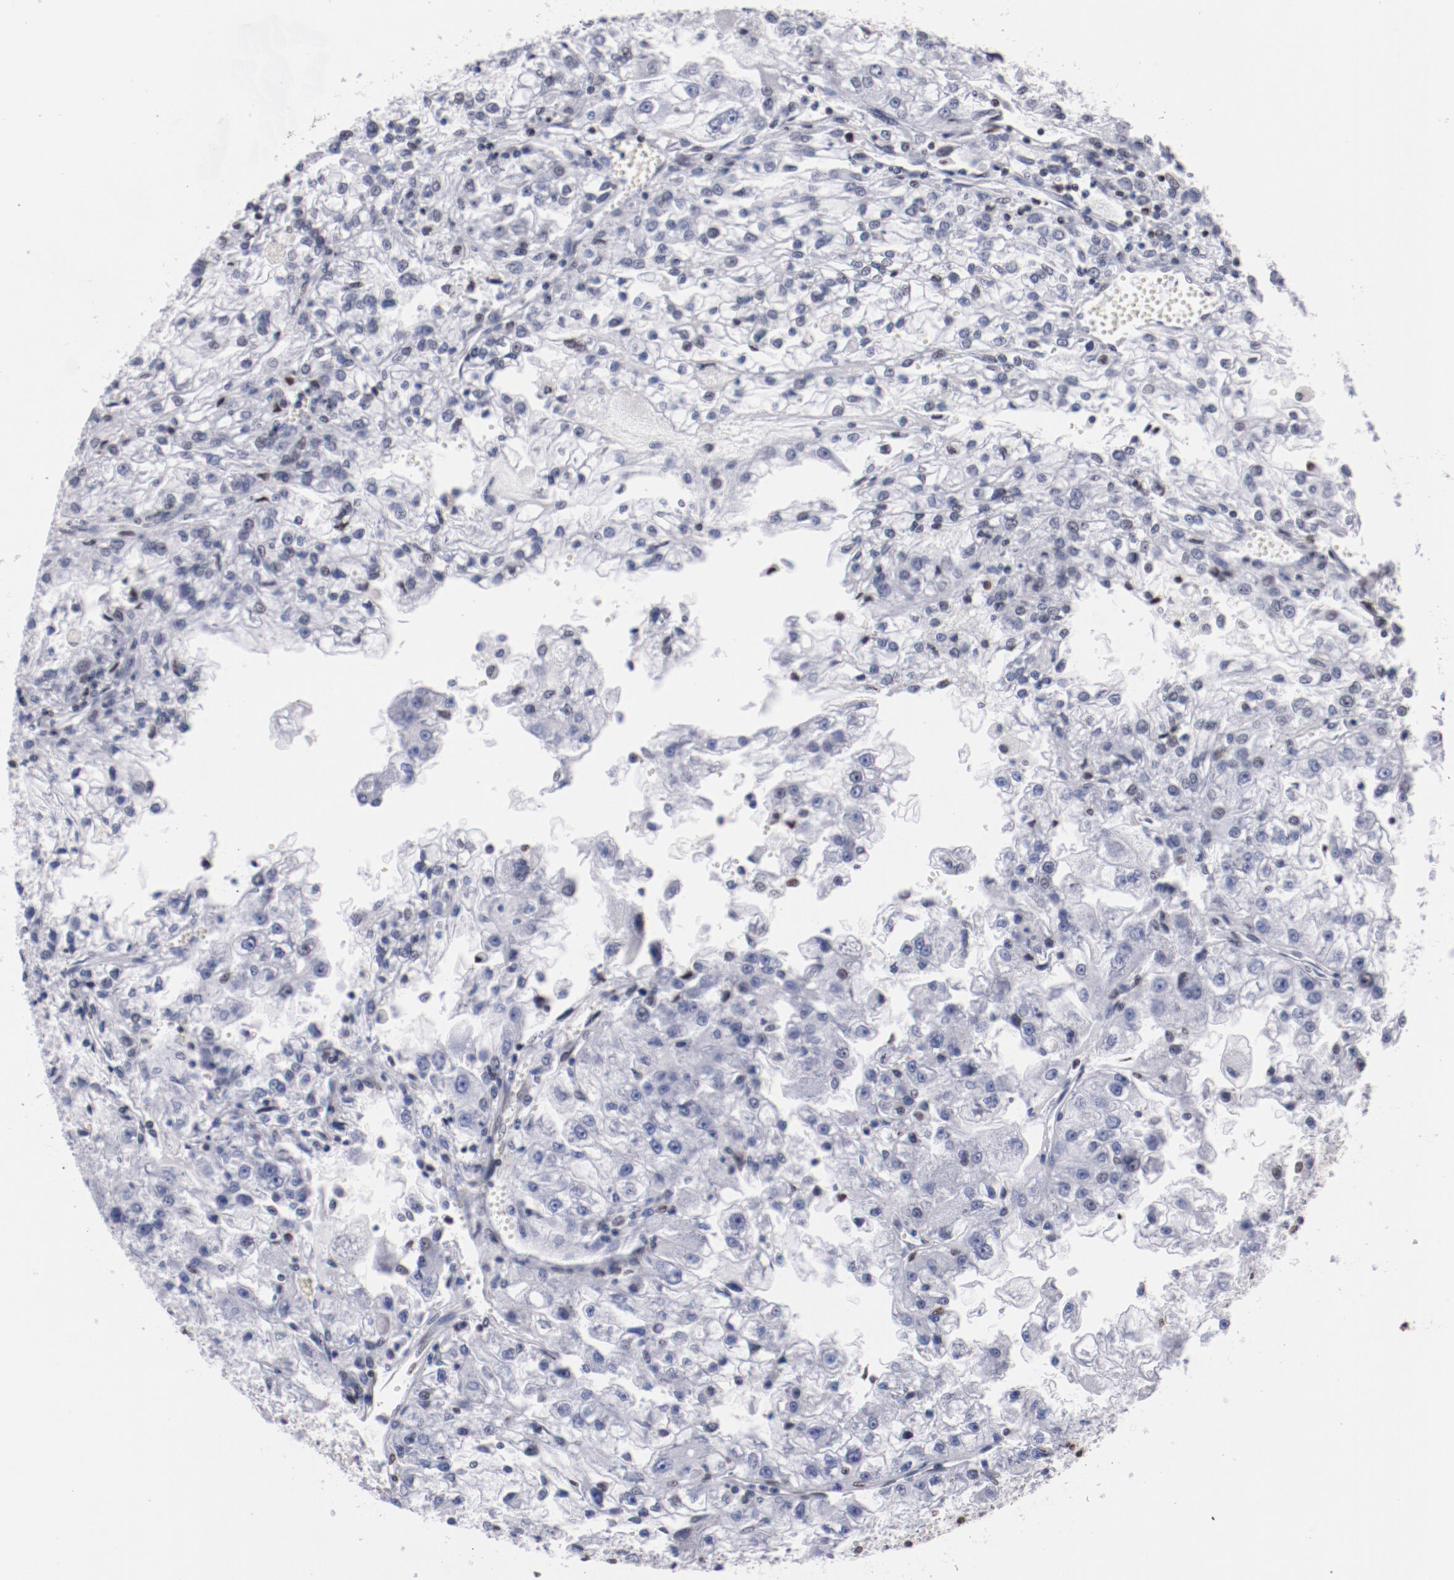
{"staining": {"intensity": "weak", "quantity": "<25%", "location": "nuclear"}, "tissue": "renal cancer", "cell_type": "Tumor cells", "image_type": "cancer", "snomed": [{"axis": "morphology", "description": "Adenocarcinoma, NOS"}, {"axis": "topography", "description": "Kidney"}], "caption": "High magnification brightfield microscopy of renal cancer stained with DAB (3,3'-diaminobenzidine) (brown) and counterstained with hematoxylin (blue): tumor cells show no significant positivity. The staining was performed using DAB (3,3'-diaminobenzidine) to visualize the protein expression in brown, while the nuclei were stained in blue with hematoxylin (Magnification: 20x).", "gene": "IFI16", "patient": {"sex": "female", "age": 83}}